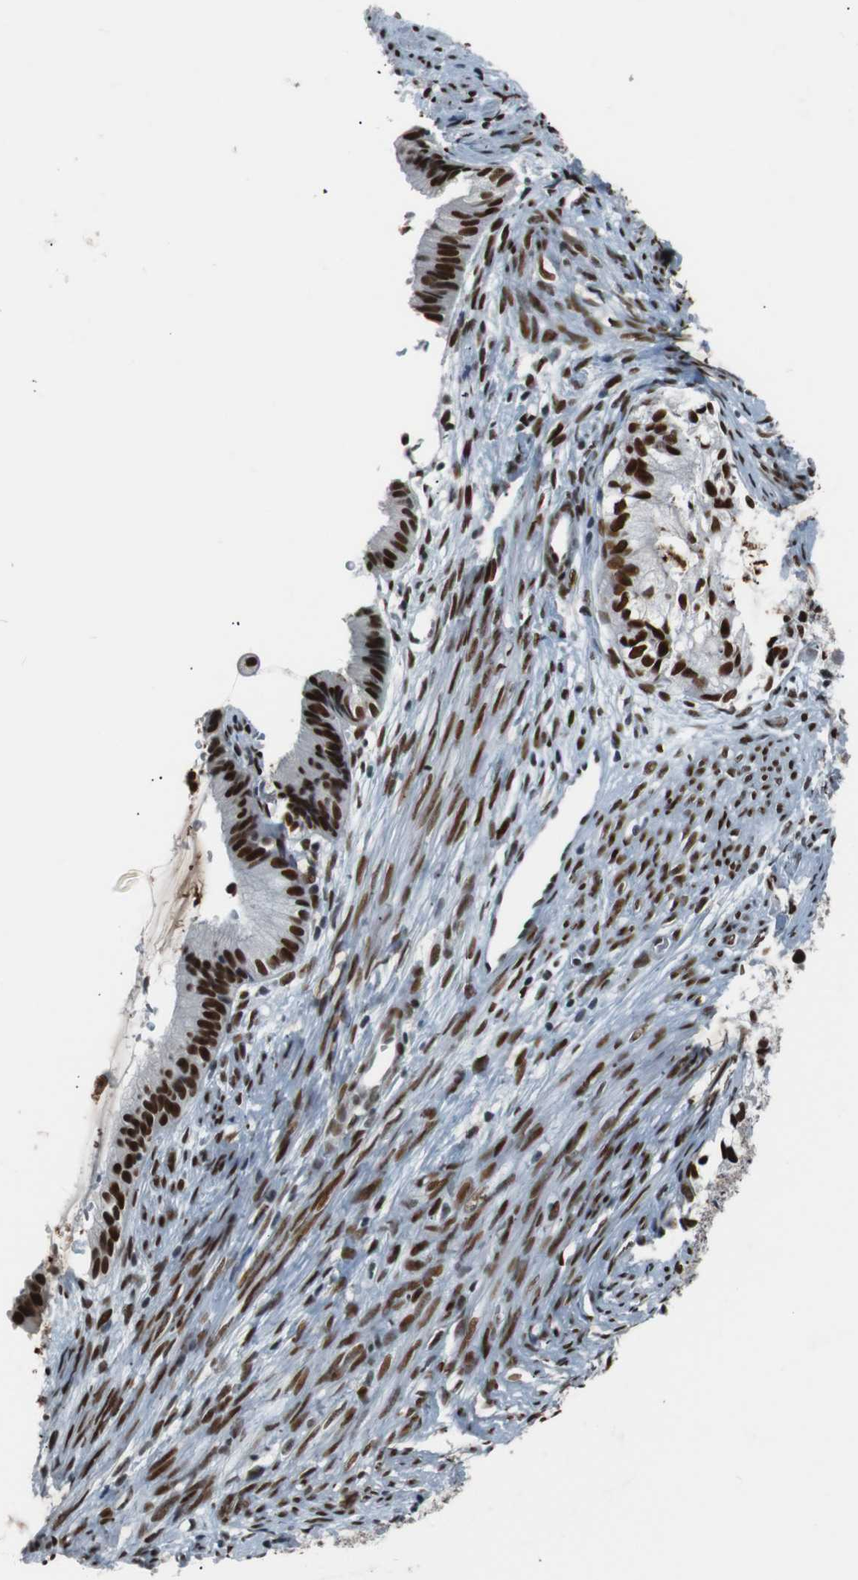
{"staining": {"intensity": "strong", "quantity": ">75%", "location": "nuclear"}, "tissue": "cervical cancer", "cell_type": "Tumor cells", "image_type": "cancer", "snomed": [{"axis": "morphology", "description": "Normal tissue, NOS"}, {"axis": "morphology", "description": "Adenocarcinoma, NOS"}, {"axis": "topography", "description": "Cervix"}, {"axis": "topography", "description": "Endometrium"}], "caption": "Cervical adenocarcinoma stained with IHC displays strong nuclear expression in about >75% of tumor cells.", "gene": "HEXIM1", "patient": {"sex": "female", "age": 86}}